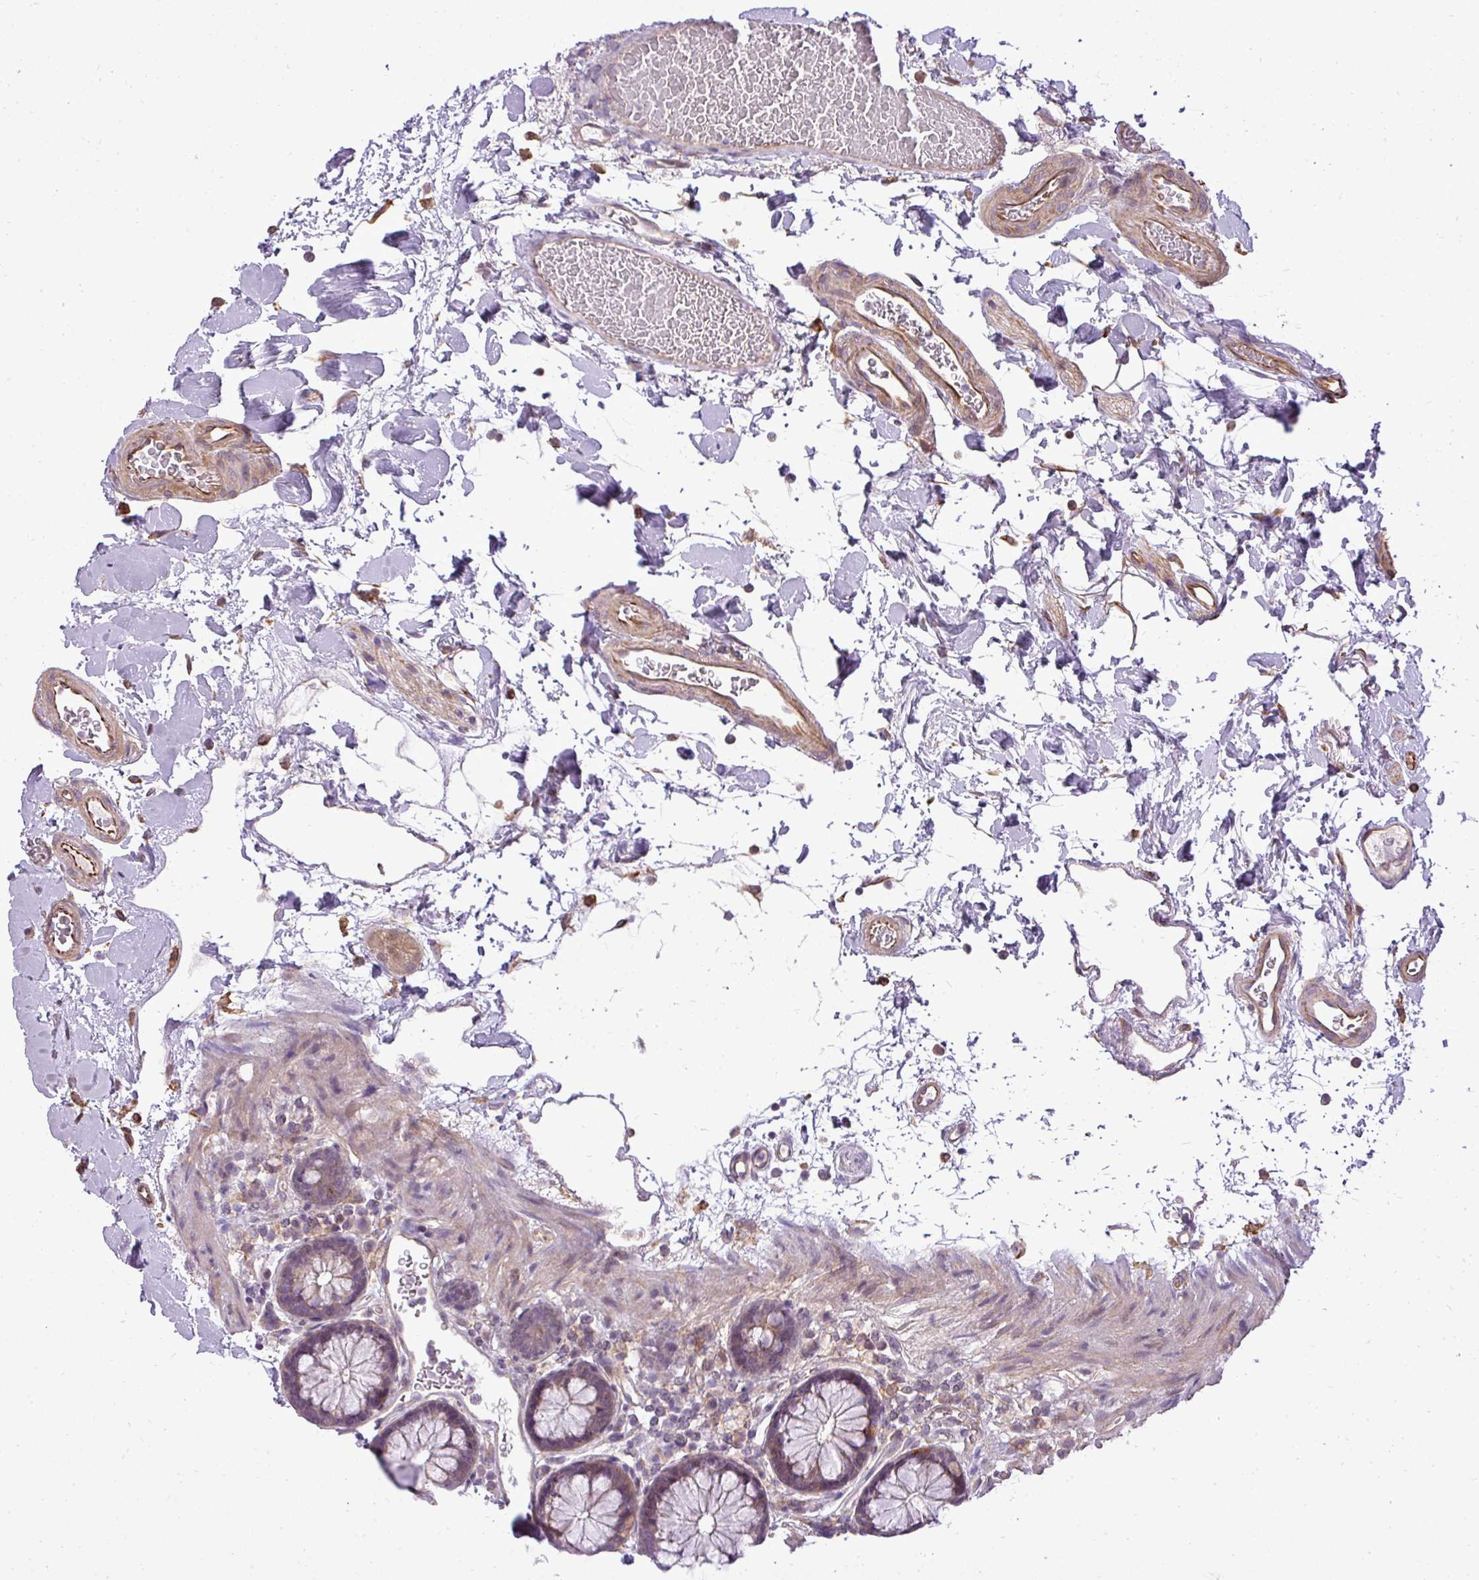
{"staining": {"intensity": "moderate", "quantity": ">75%", "location": "cytoplasmic/membranous"}, "tissue": "colon", "cell_type": "Endothelial cells", "image_type": "normal", "snomed": [{"axis": "morphology", "description": "Normal tissue, NOS"}, {"axis": "topography", "description": "Colon"}], "caption": "IHC (DAB (3,3'-diaminobenzidine)) staining of unremarkable human colon displays moderate cytoplasmic/membranous protein expression in approximately >75% of endothelial cells. (Stains: DAB (3,3'-diaminobenzidine) in brown, nuclei in blue, Microscopy: brightfield microscopy at high magnification).", "gene": "PDRG1", "patient": {"sex": "male", "age": 75}}